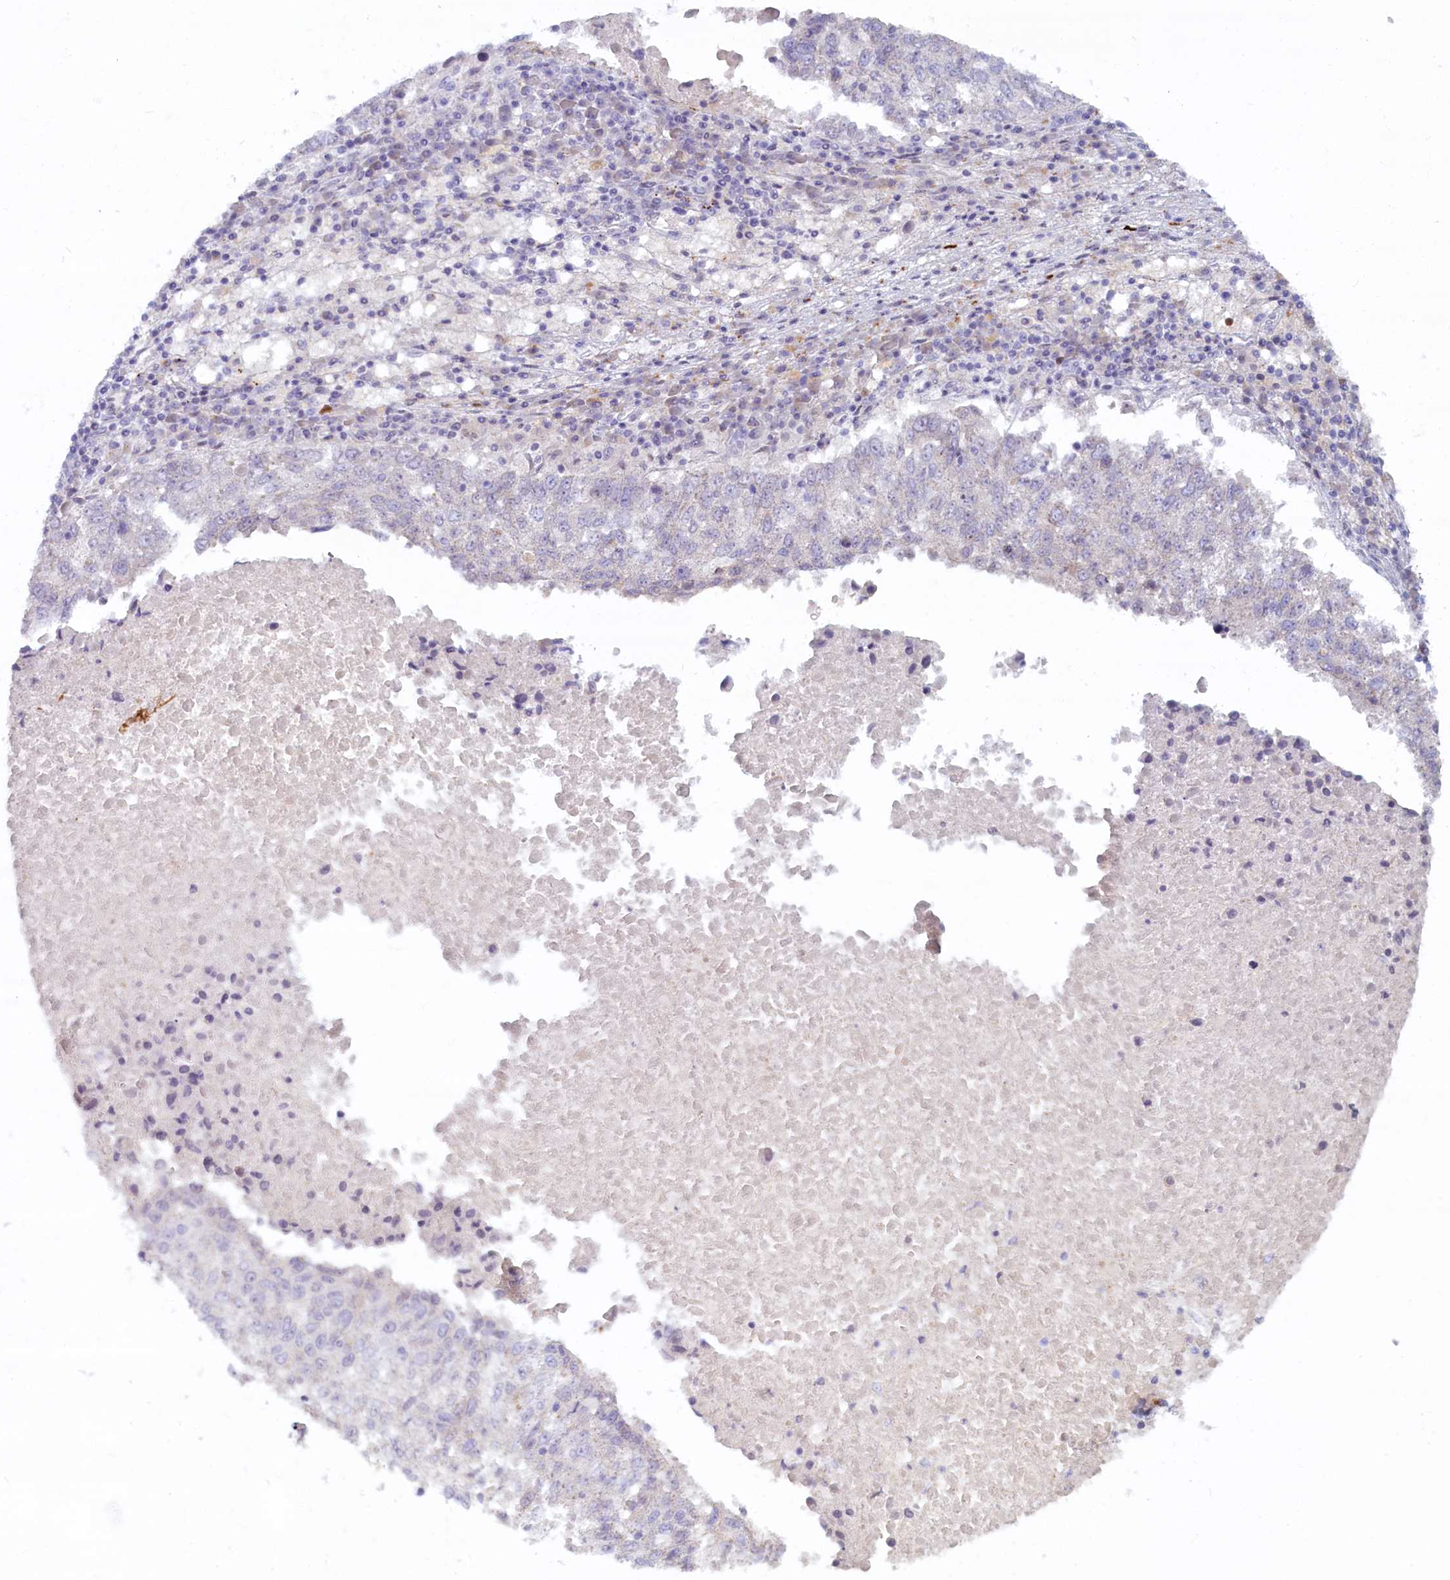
{"staining": {"intensity": "negative", "quantity": "none", "location": "none"}, "tissue": "lung cancer", "cell_type": "Tumor cells", "image_type": "cancer", "snomed": [{"axis": "morphology", "description": "Squamous cell carcinoma, NOS"}, {"axis": "topography", "description": "Lung"}], "caption": "IHC photomicrograph of neoplastic tissue: human lung cancer stained with DAB (3,3'-diaminobenzidine) shows no significant protein staining in tumor cells.", "gene": "FCSK", "patient": {"sex": "male", "age": 73}}